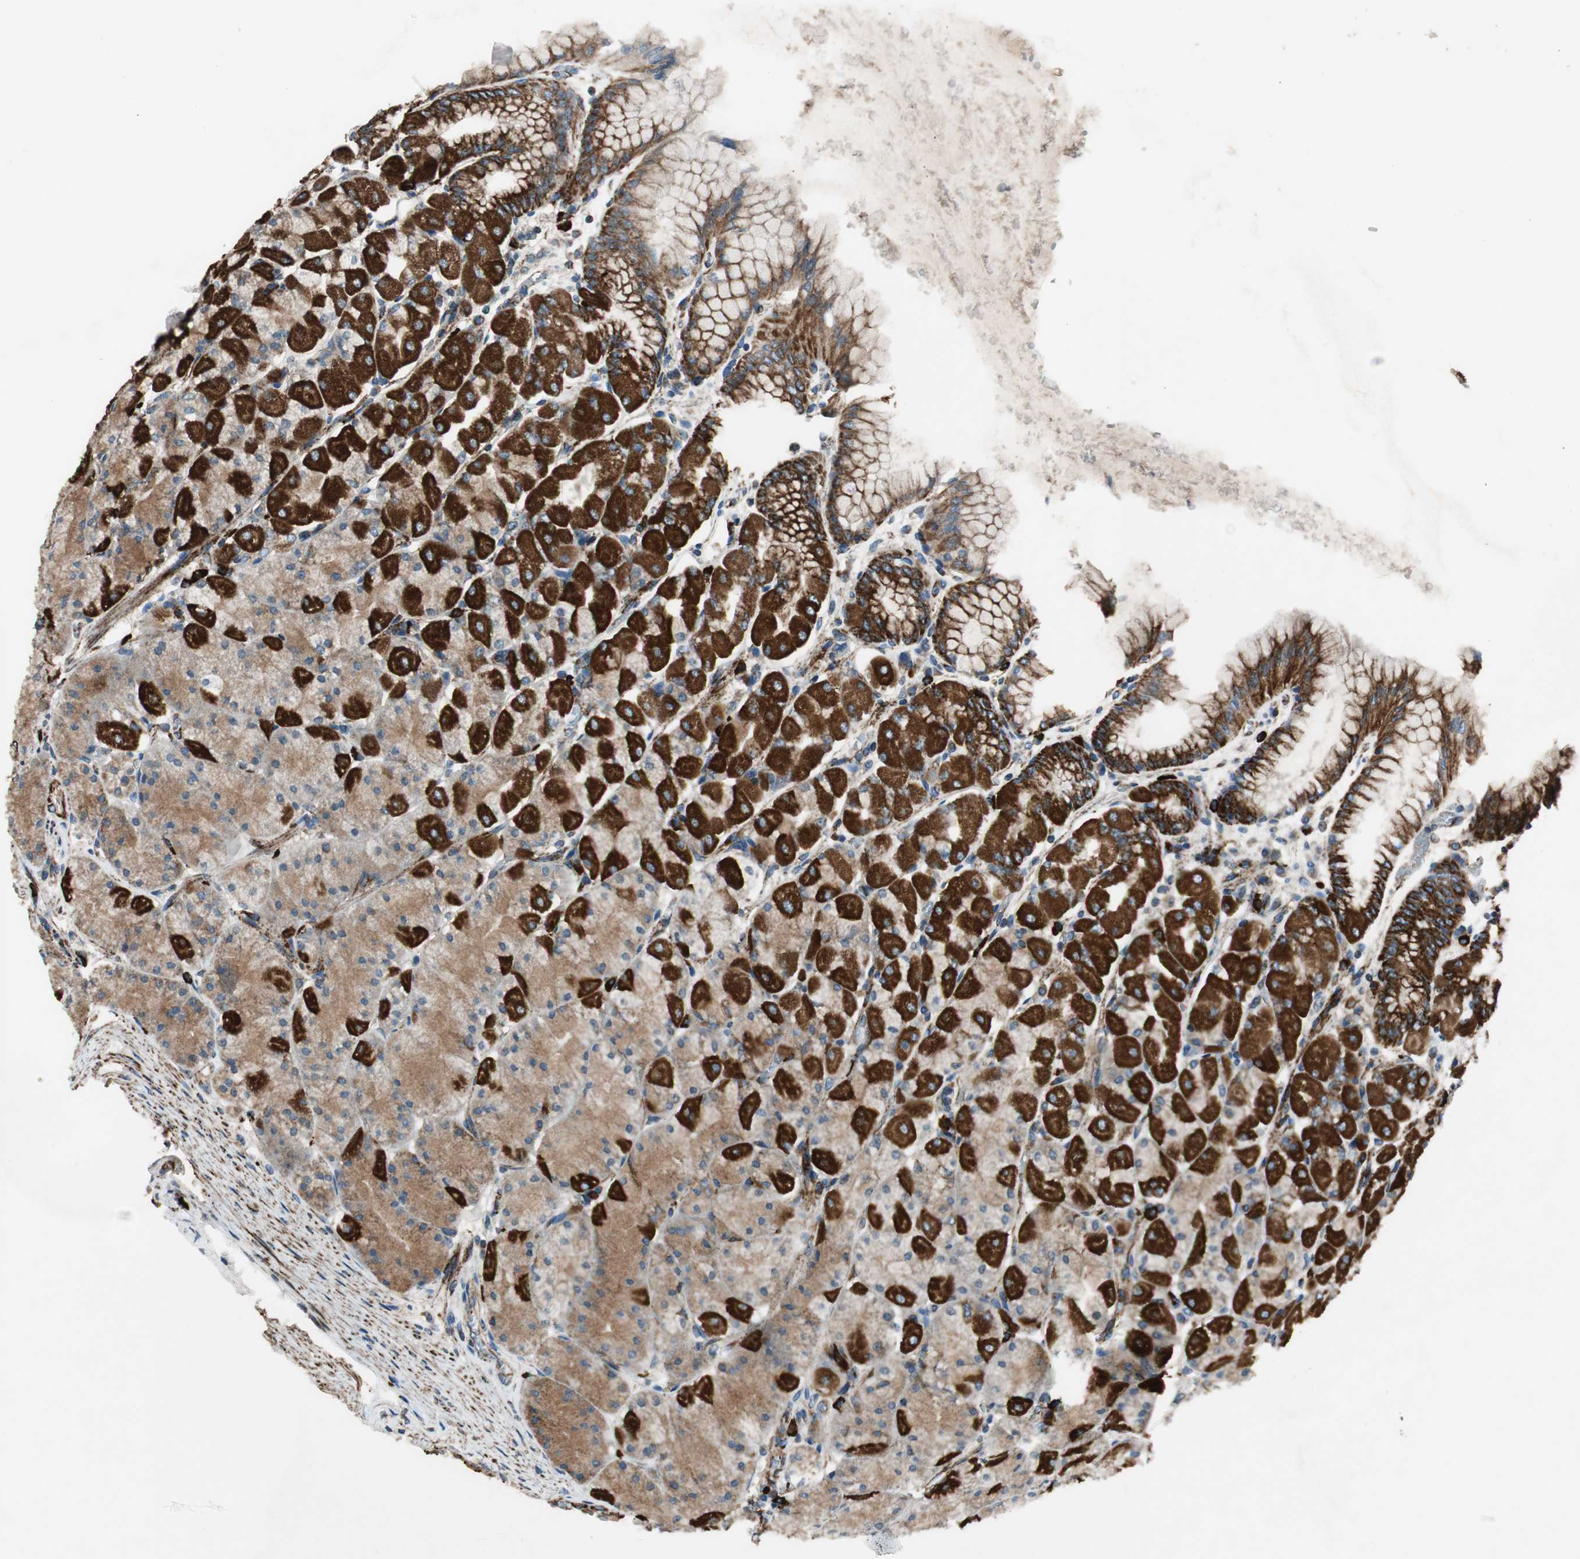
{"staining": {"intensity": "strong", "quantity": ">75%", "location": "cytoplasmic/membranous"}, "tissue": "stomach", "cell_type": "Glandular cells", "image_type": "normal", "snomed": [{"axis": "morphology", "description": "Normal tissue, NOS"}, {"axis": "topography", "description": "Stomach, upper"}], "caption": "The micrograph exhibits immunohistochemical staining of benign stomach. There is strong cytoplasmic/membranous expression is identified in about >75% of glandular cells.", "gene": "AKAP1", "patient": {"sex": "female", "age": 56}}